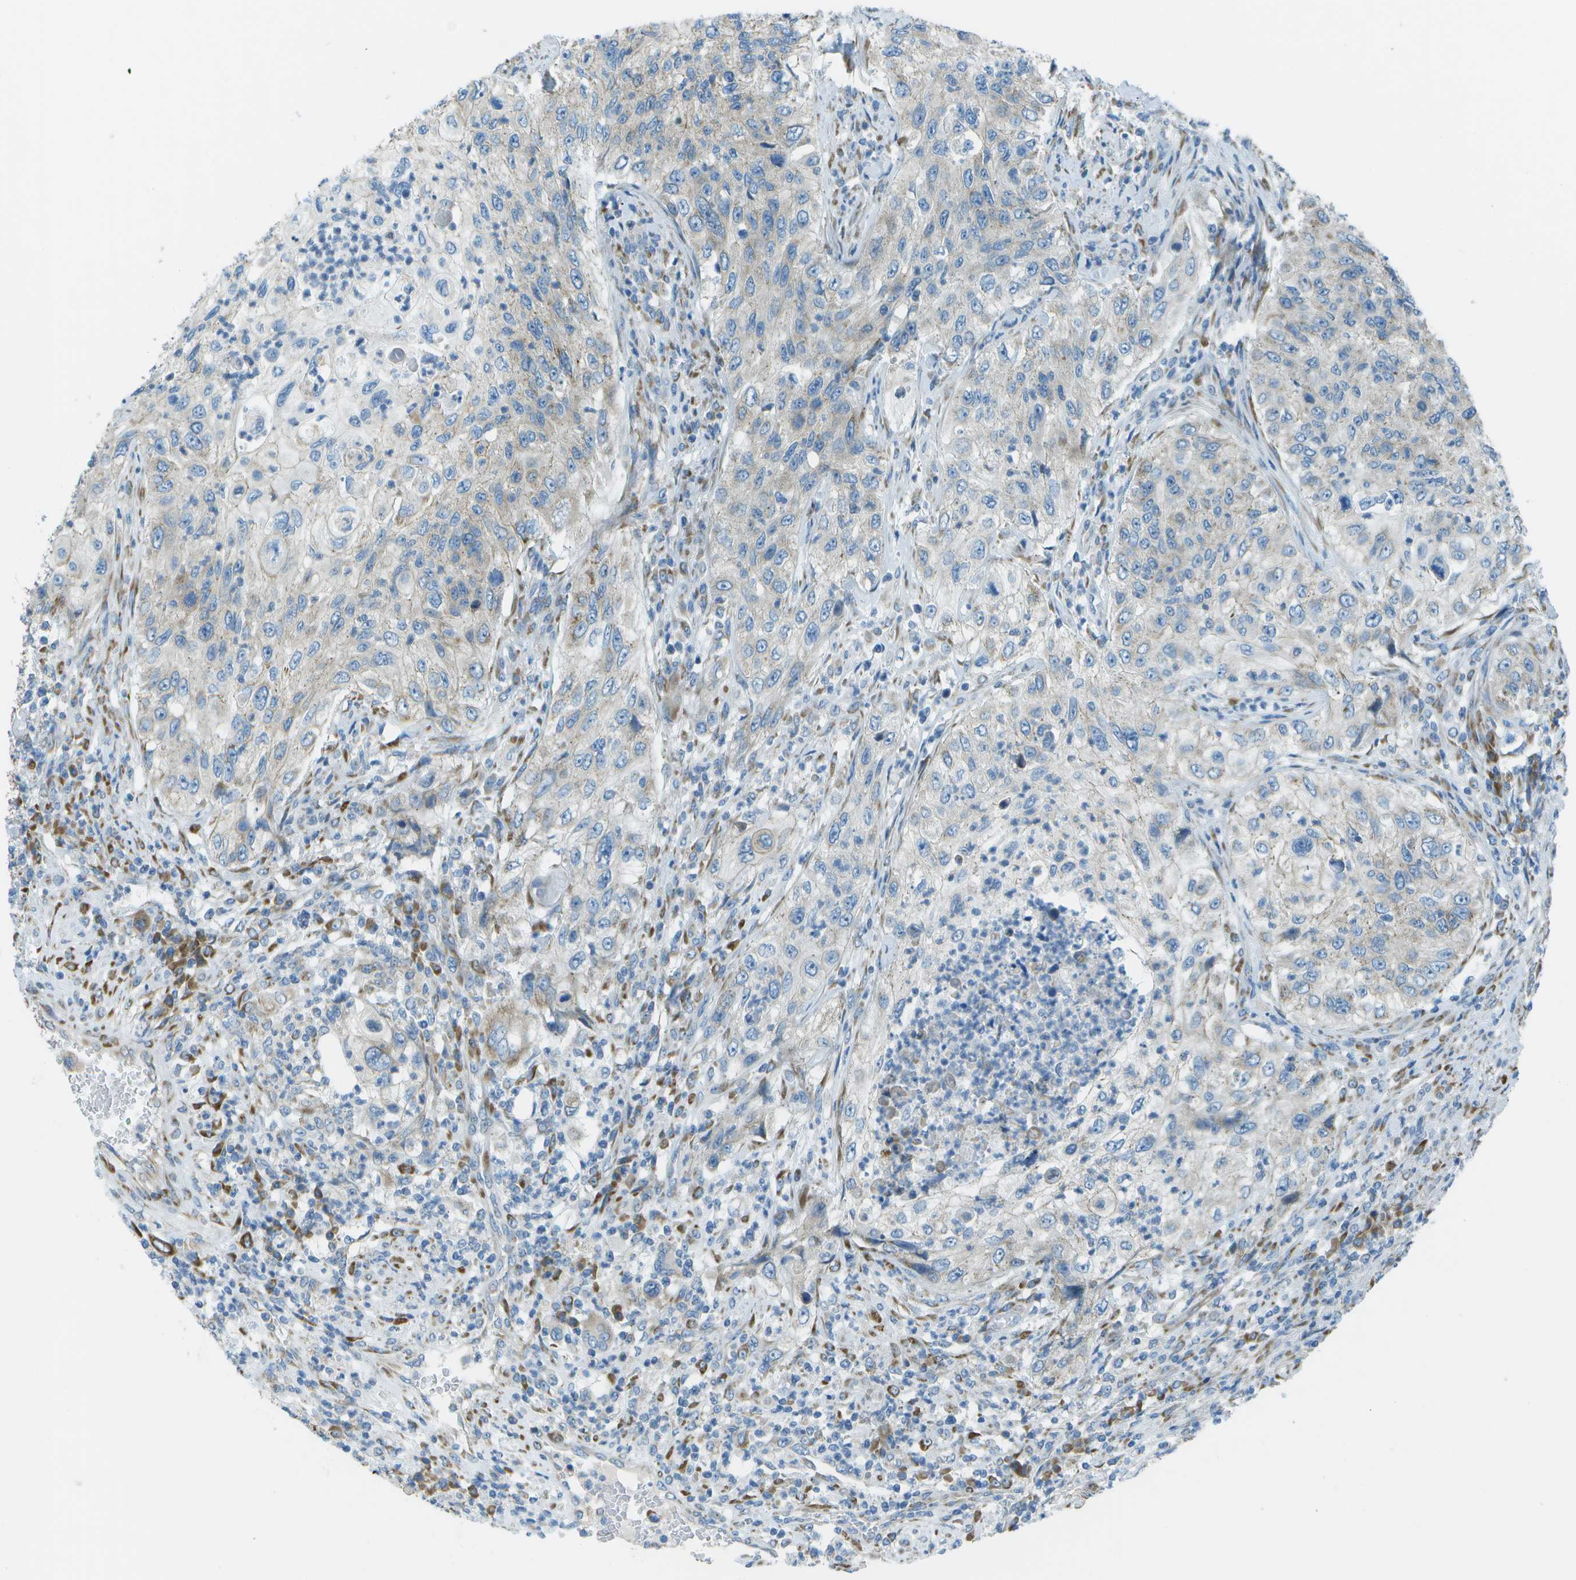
{"staining": {"intensity": "negative", "quantity": "none", "location": "none"}, "tissue": "urothelial cancer", "cell_type": "Tumor cells", "image_type": "cancer", "snomed": [{"axis": "morphology", "description": "Urothelial carcinoma, High grade"}, {"axis": "topography", "description": "Urinary bladder"}], "caption": "DAB immunohistochemical staining of human urothelial carcinoma (high-grade) displays no significant expression in tumor cells.", "gene": "KCTD3", "patient": {"sex": "female", "age": 60}}